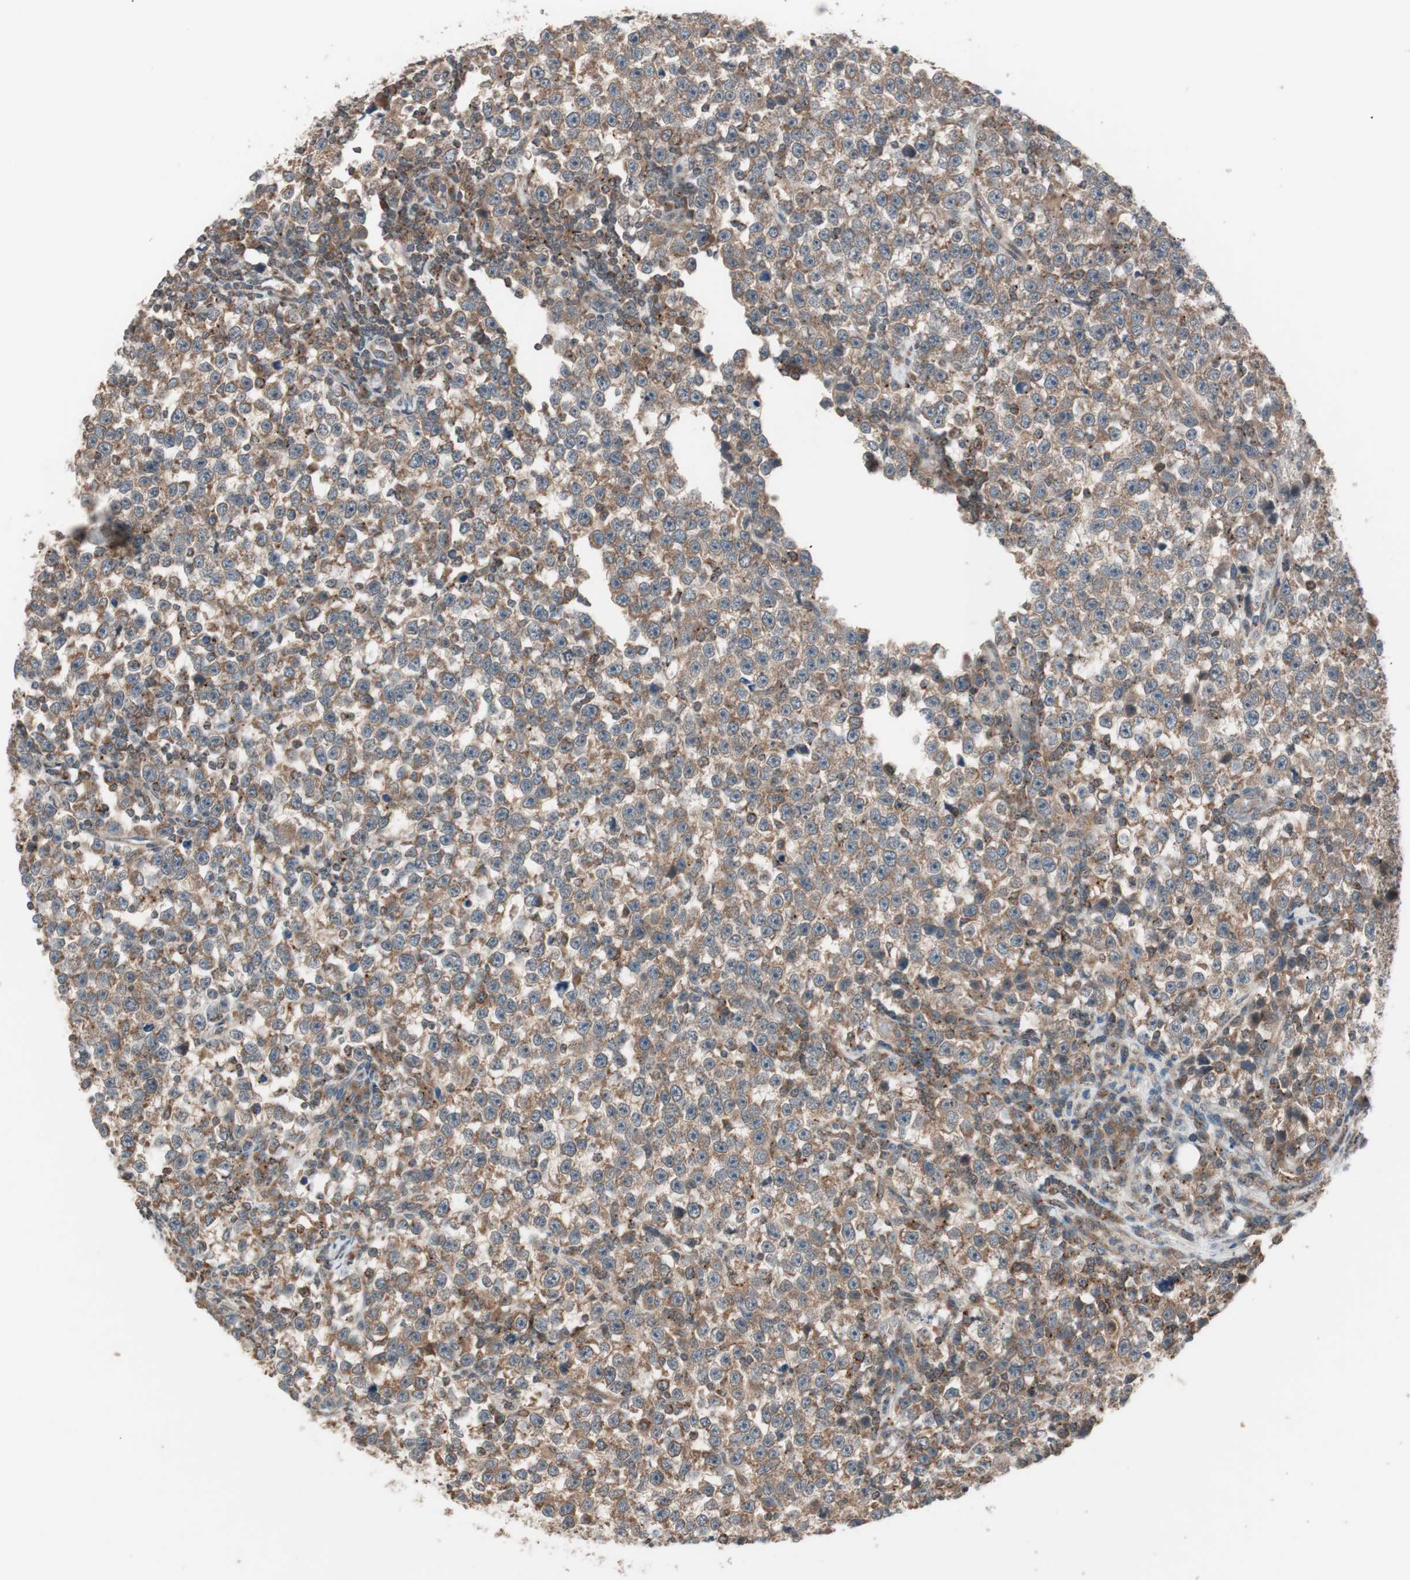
{"staining": {"intensity": "moderate", "quantity": ">75%", "location": "cytoplasmic/membranous"}, "tissue": "testis cancer", "cell_type": "Tumor cells", "image_type": "cancer", "snomed": [{"axis": "morphology", "description": "Seminoma, NOS"}, {"axis": "topography", "description": "Testis"}], "caption": "Seminoma (testis) stained with DAB IHC reveals medium levels of moderate cytoplasmic/membranous positivity in approximately >75% of tumor cells. (Stains: DAB (3,3'-diaminobenzidine) in brown, nuclei in blue, Microscopy: brightfield microscopy at high magnification).", "gene": "FBXO5", "patient": {"sex": "male", "age": 43}}